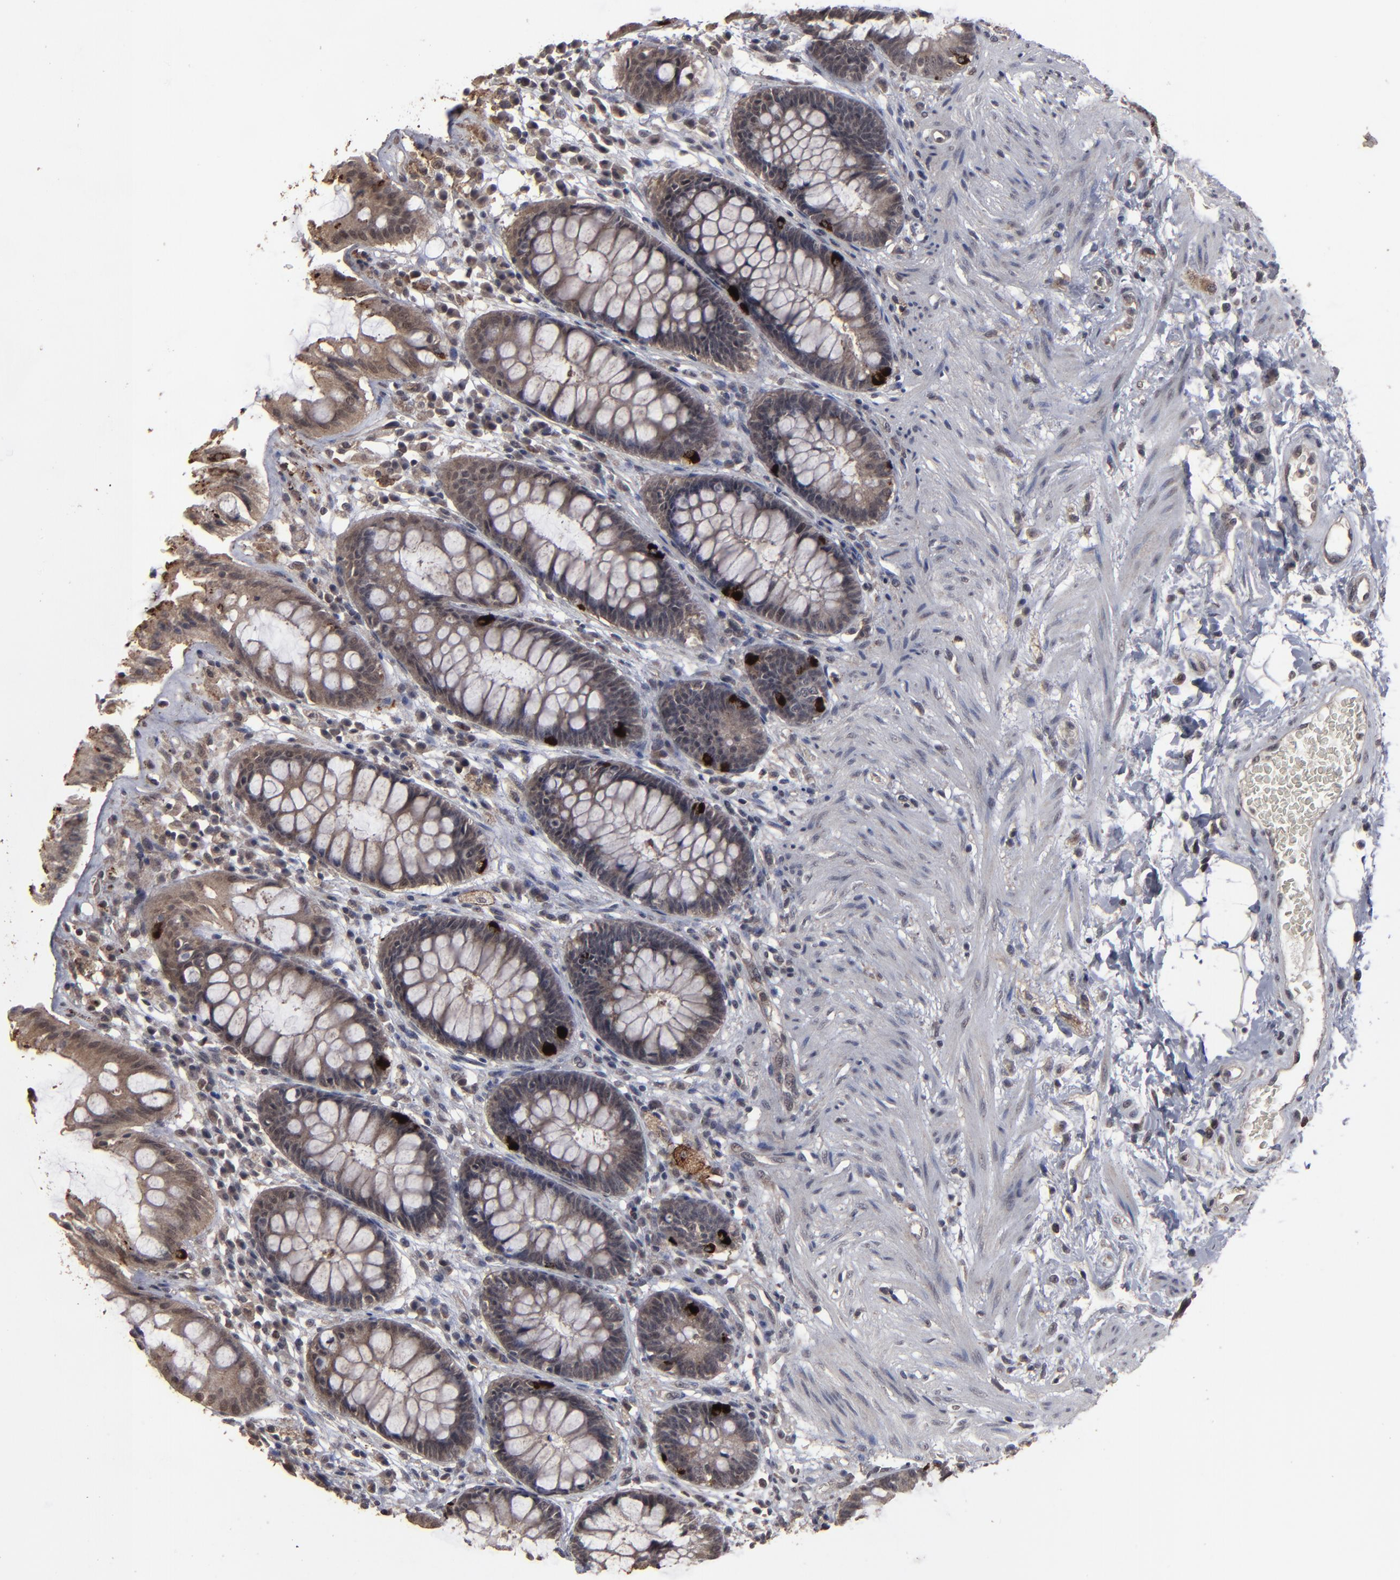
{"staining": {"intensity": "strong", "quantity": "<25%", "location": "cytoplasmic/membranous"}, "tissue": "rectum", "cell_type": "Glandular cells", "image_type": "normal", "snomed": [{"axis": "morphology", "description": "Normal tissue, NOS"}, {"axis": "topography", "description": "Rectum"}], "caption": "A brown stain highlights strong cytoplasmic/membranous staining of a protein in glandular cells of unremarkable human rectum.", "gene": "SLC22A17", "patient": {"sex": "female", "age": 46}}